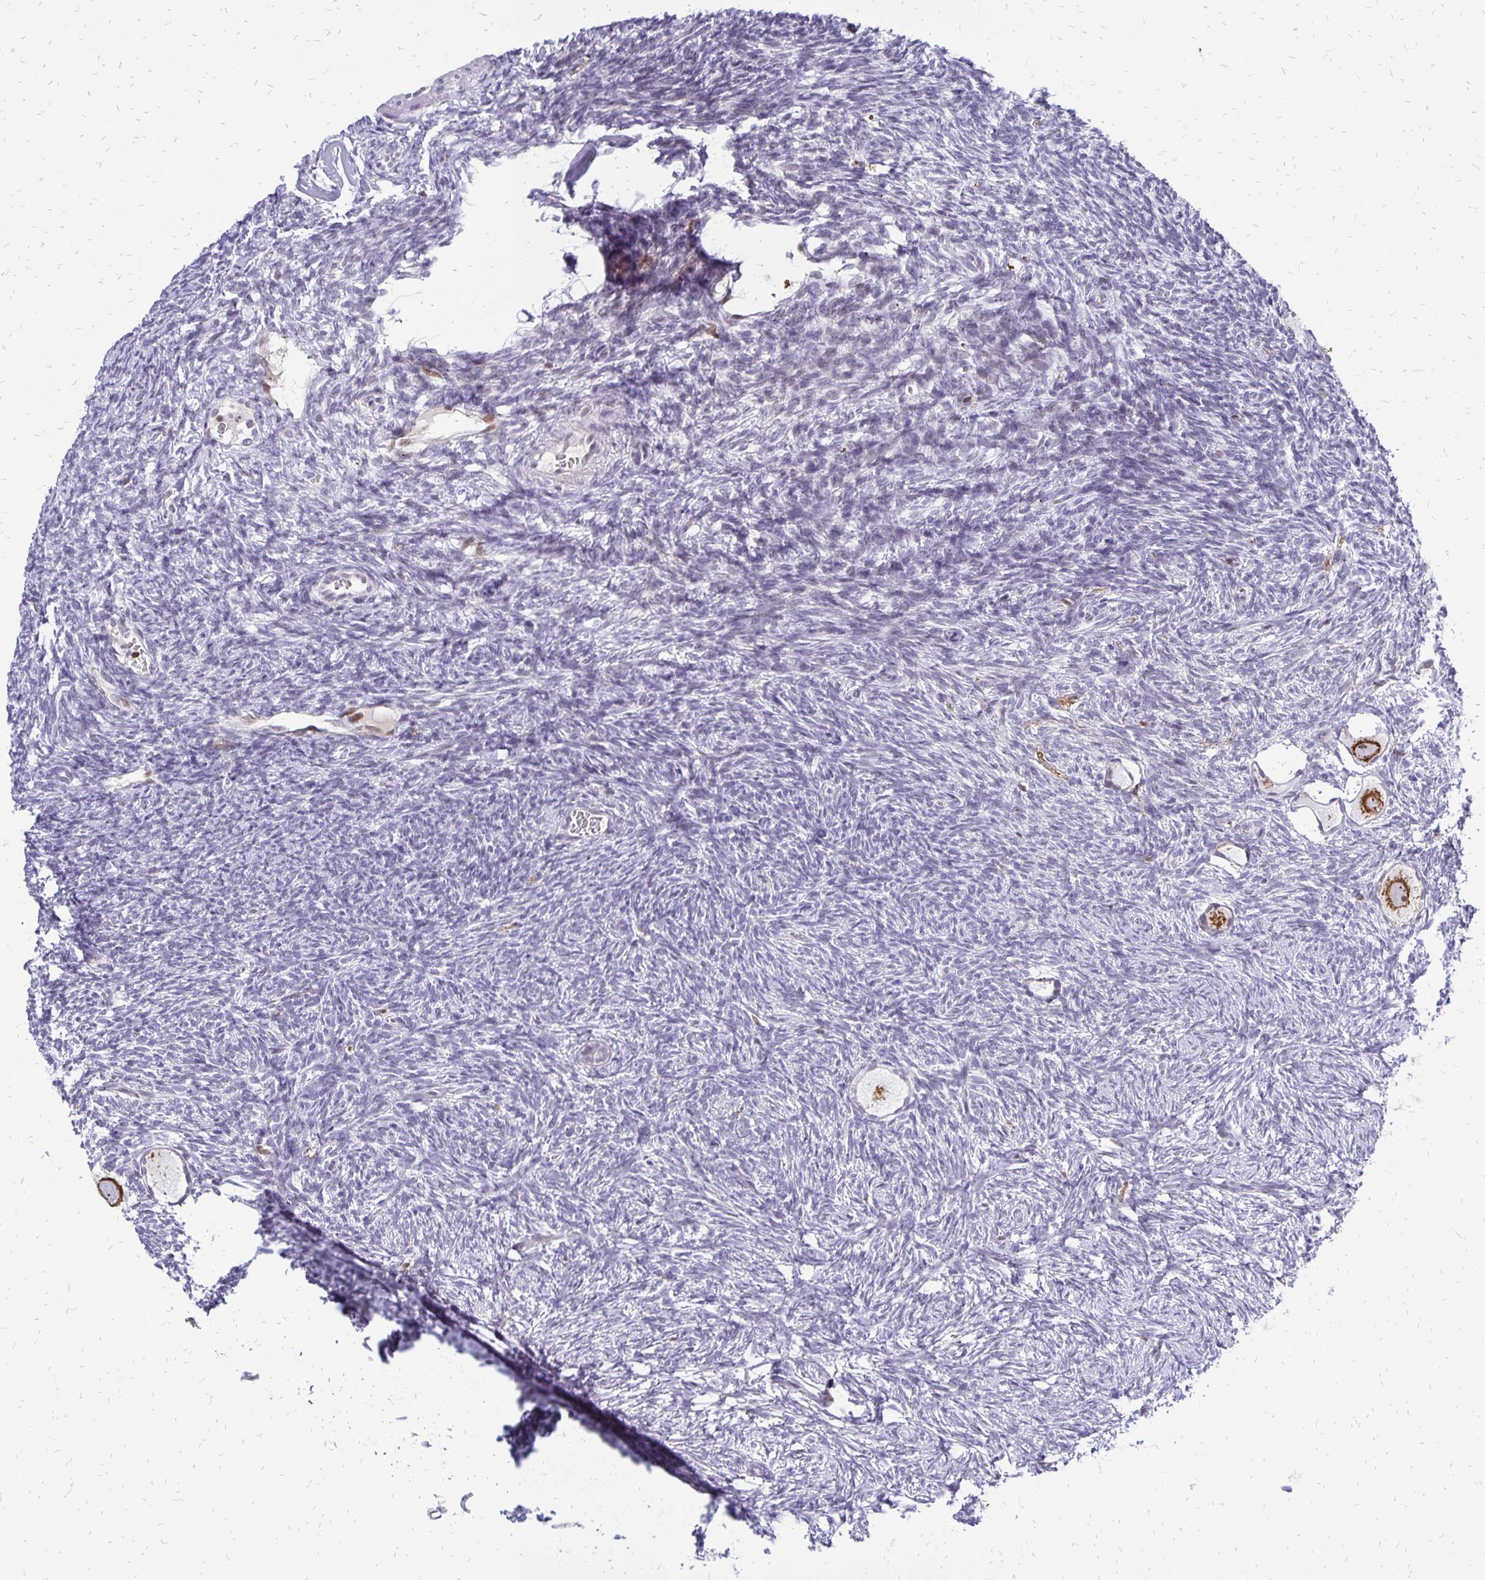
{"staining": {"intensity": "moderate", "quantity": ">75%", "location": "cytoplasmic/membranous"}, "tissue": "ovary", "cell_type": "Follicle cells", "image_type": "normal", "snomed": [{"axis": "morphology", "description": "Normal tissue, NOS"}, {"axis": "topography", "description": "Ovary"}], "caption": "A micrograph showing moderate cytoplasmic/membranous positivity in about >75% of follicle cells in unremarkable ovary, as visualized by brown immunohistochemical staining.", "gene": "DCK", "patient": {"sex": "female", "age": 34}}